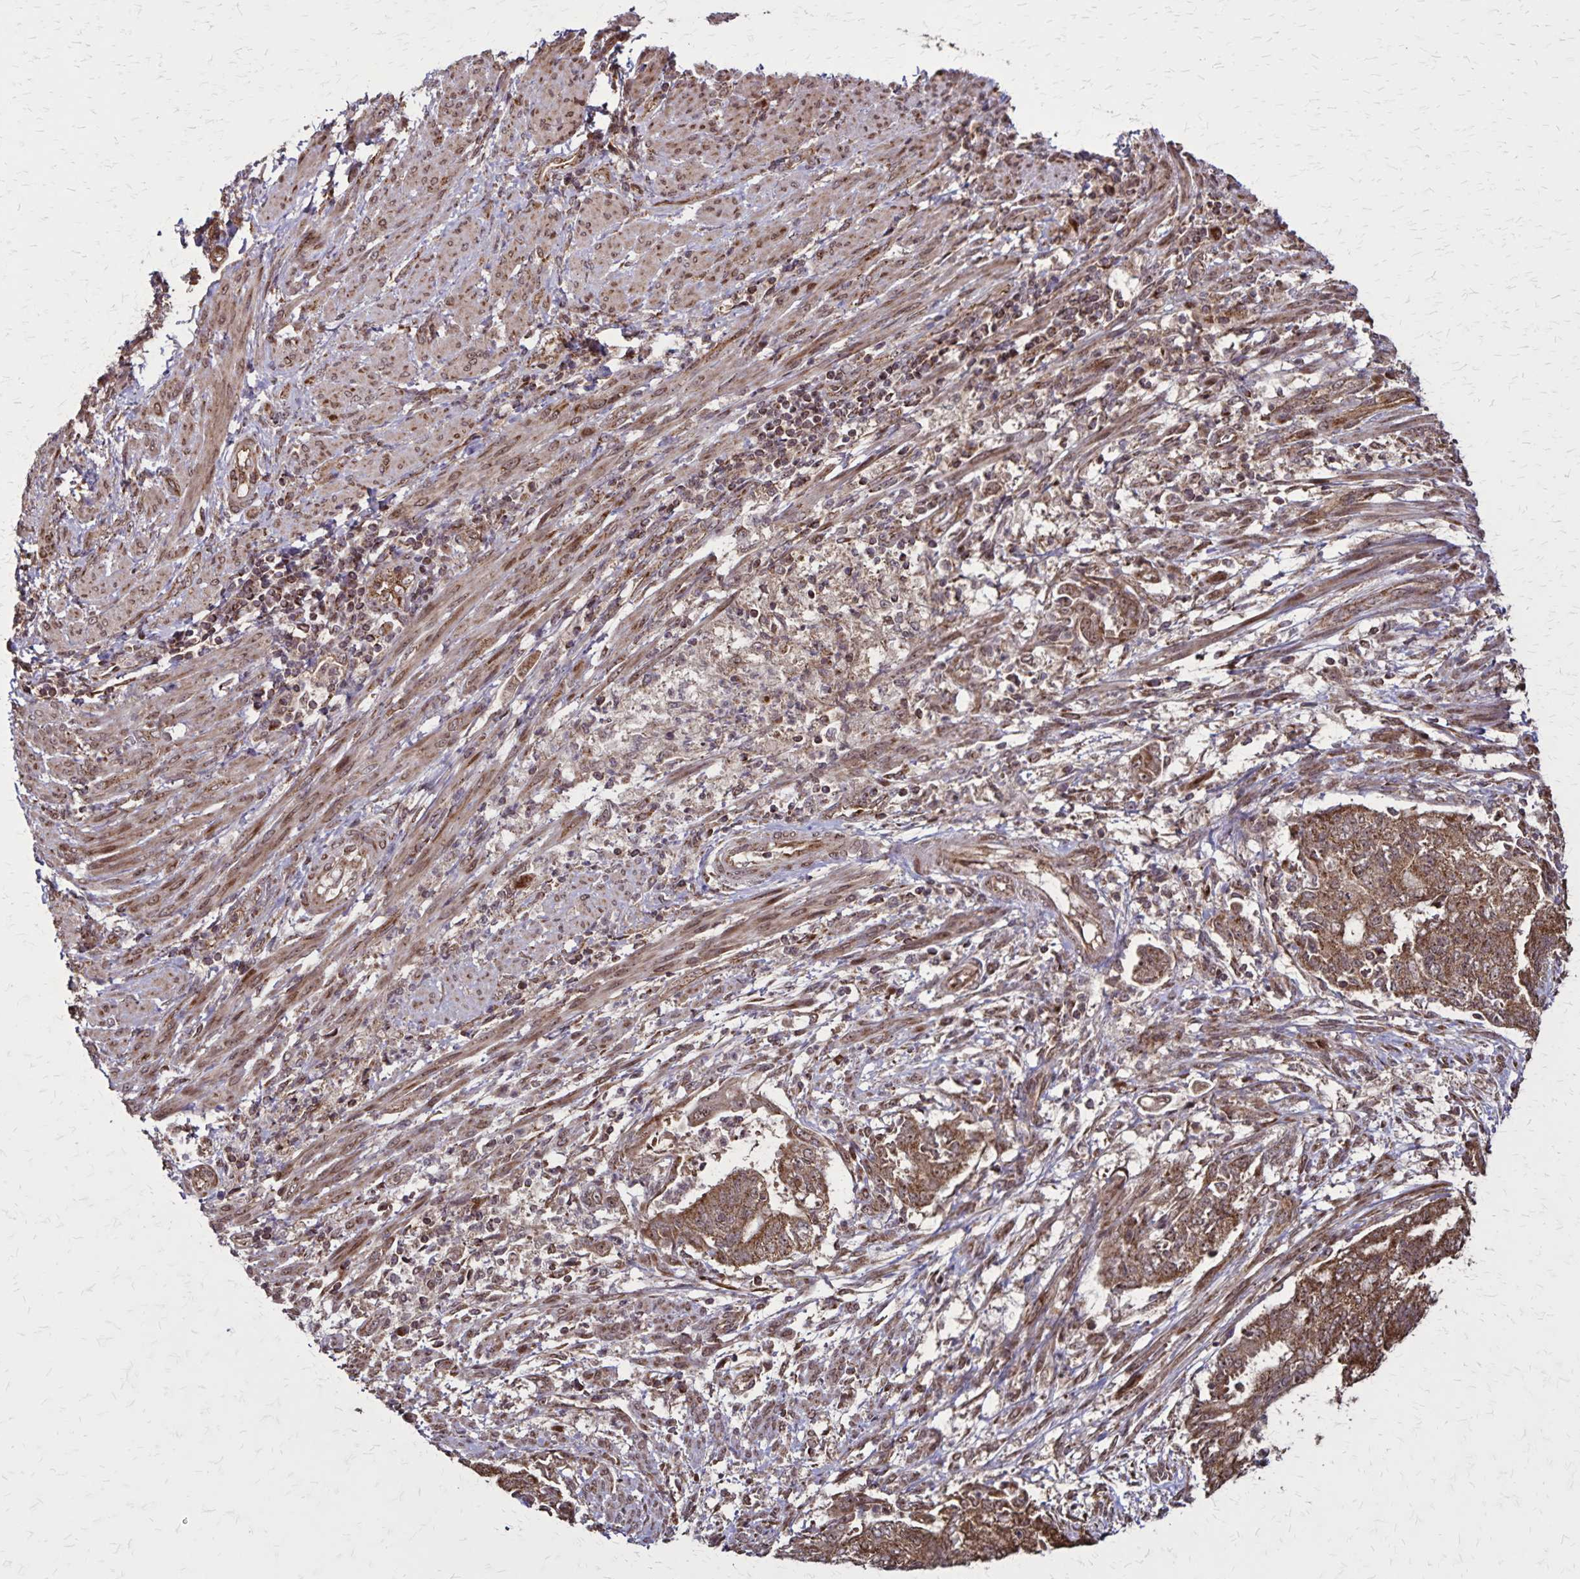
{"staining": {"intensity": "moderate", "quantity": ">75%", "location": "cytoplasmic/membranous"}, "tissue": "endometrial cancer", "cell_type": "Tumor cells", "image_type": "cancer", "snomed": [{"axis": "morphology", "description": "Adenocarcinoma, NOS"}, {"axis": "topography", "description": "Endometrium"}], "caption": "Protein staining of endometrial cancer (adenocarcinoma) tissue reveals moderate cytoplasmic/membranous expression in approximately >75% of tumor cells.", "gene": "NFS1", "patient": {"sex": "female", "age": 65}}